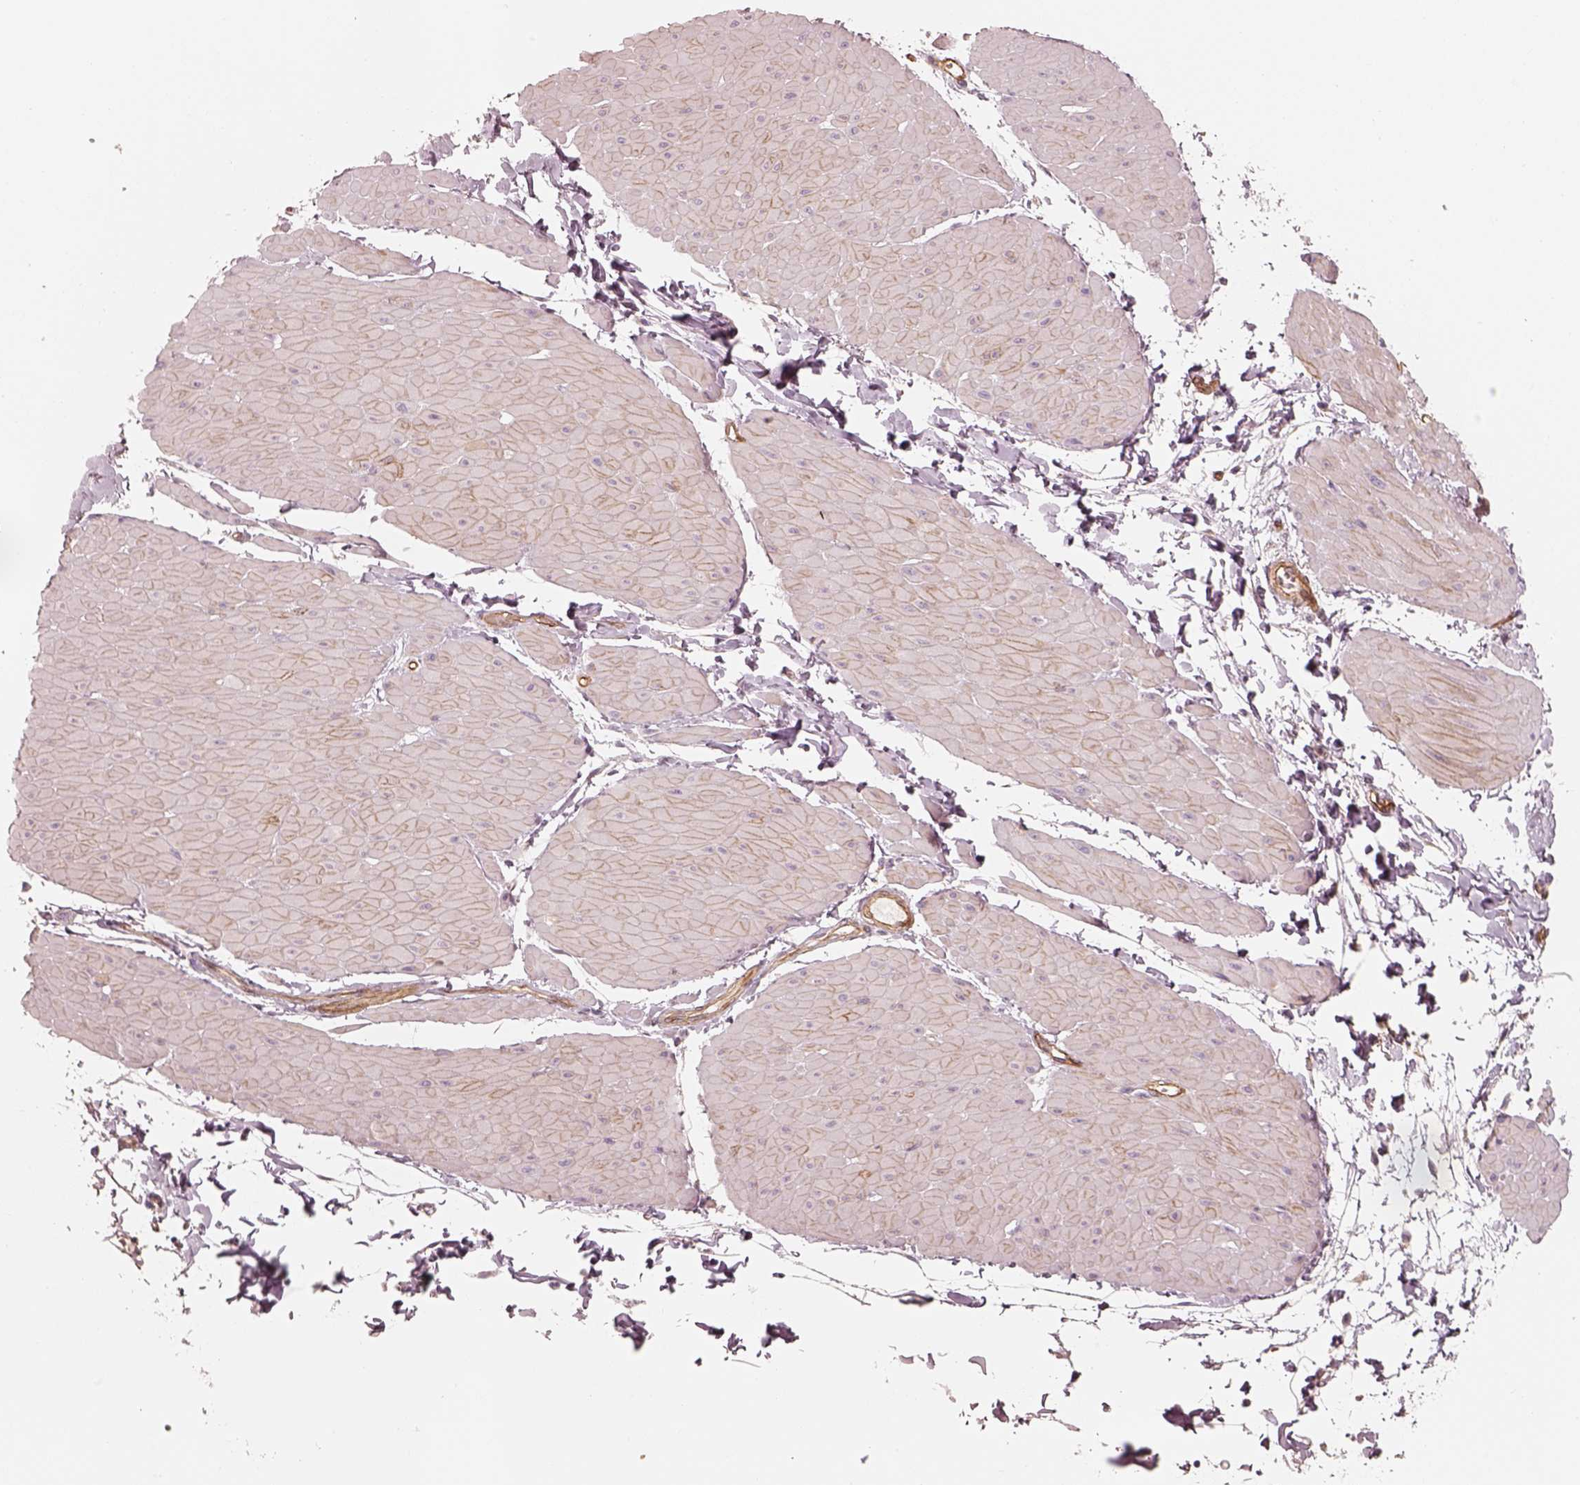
{"staining": {"intensity": "weak", "quantity": ">75%", "location": "cytoplasmic/membranous"}, "tissue": "adipose tissue", "cell_type": "Adipocytes", "image_type": "normal", "snomed": [{"axis": "morphology", "description": "Normal tissue, NOS"}, {"axis": "topography", "description": "Smooth muscle"}, {"axis": "topography", "description": "Peripheral nerve tissue"}], "caption": "Human adipose tissue stained for a protein (brown) shows weak cytoplasmic/membranous positive expression in about >75% of adipocytes.", "gene": "CRYM", "patient": {"sex": "male", "age": 58}}